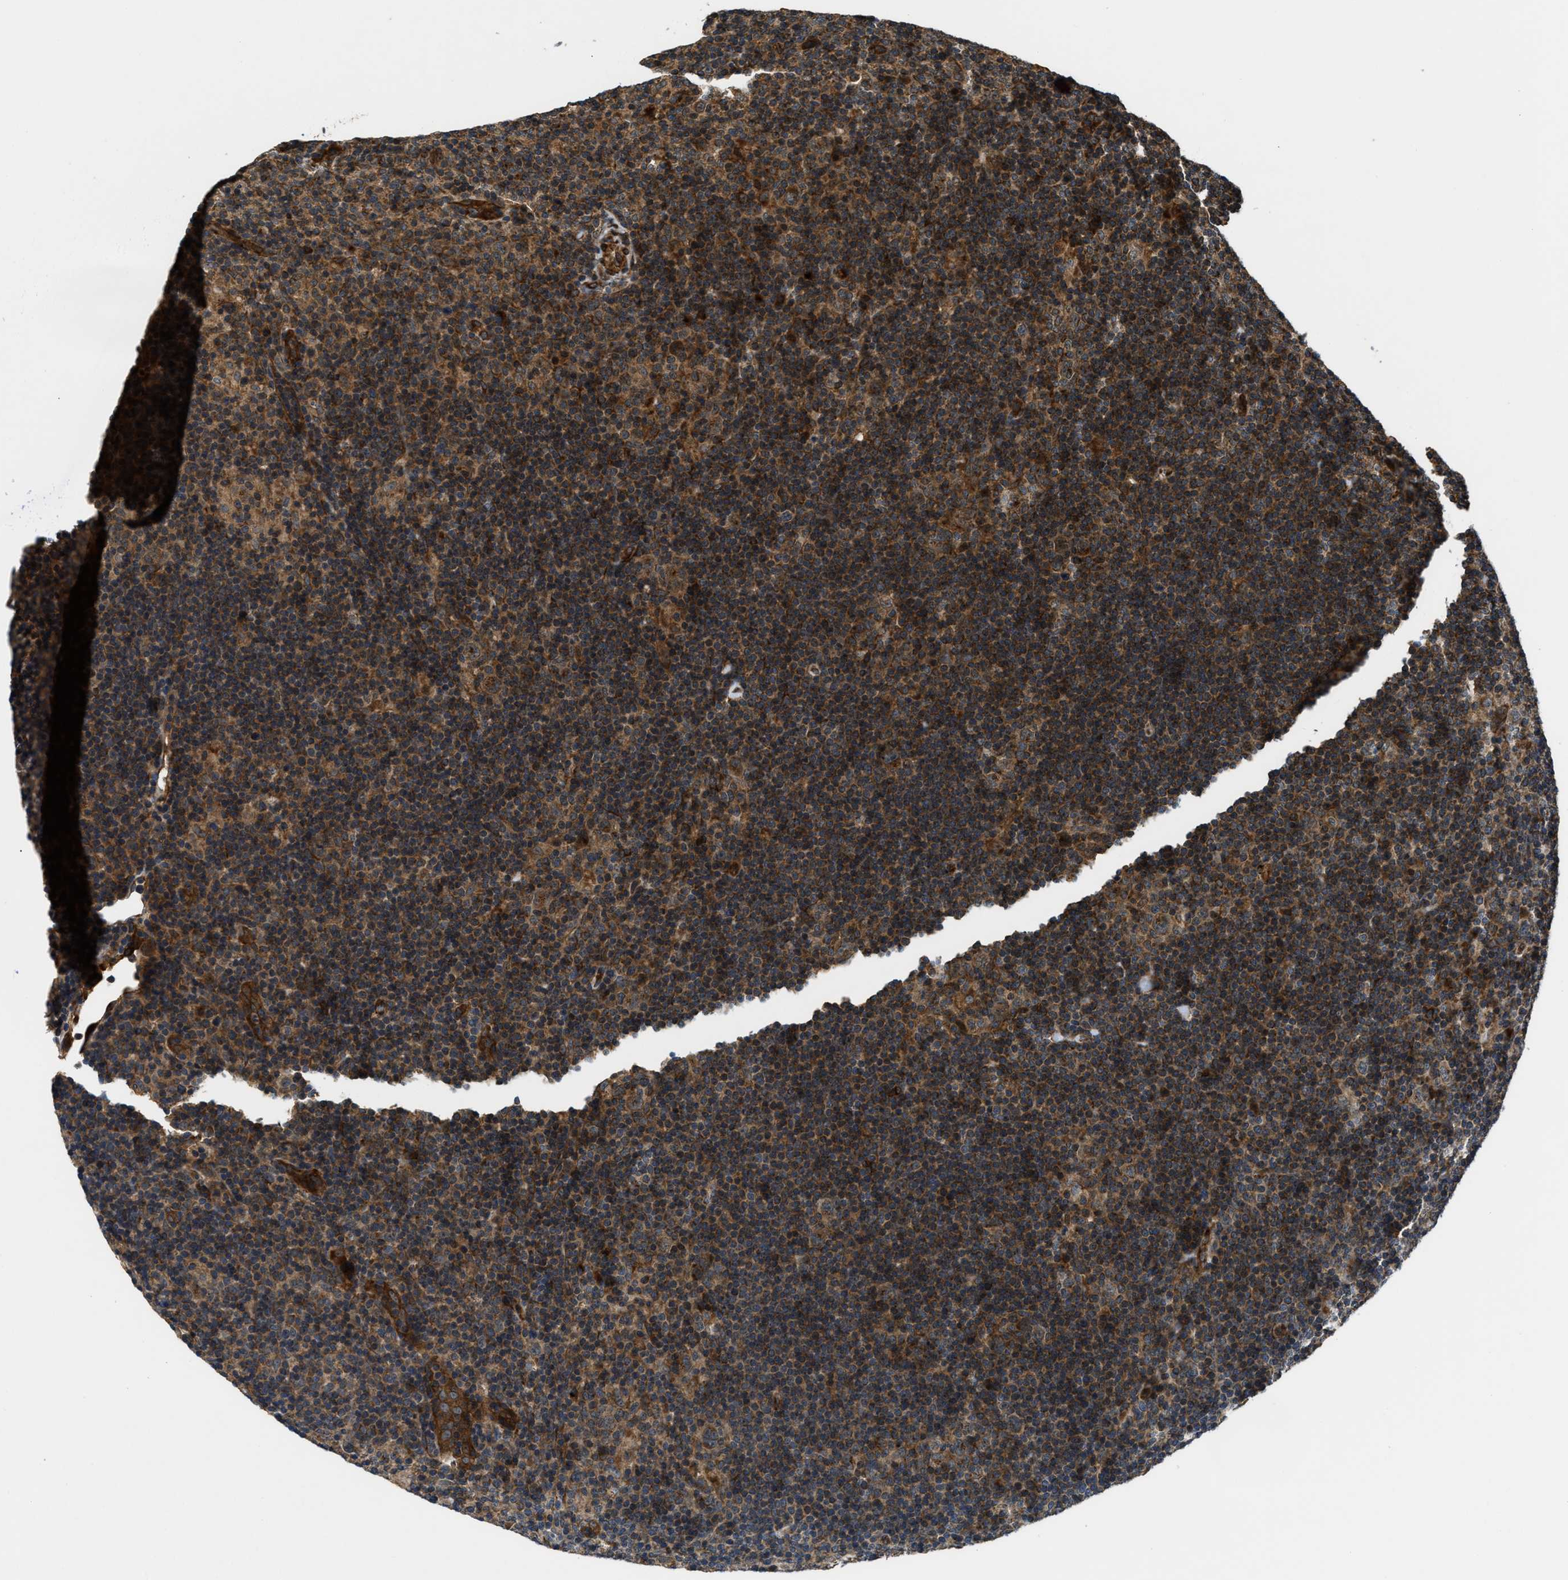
{"staining": {"intensity": "moderate", "quantity": ">75%", "location": "cytoplasmic/membranous"}, "tissue": "lymphoma", "cell_type": "Tumor cells", "image_type": "cancer", "snomed": [{"axis": "morphology", "description": "Hodgkin's disease, NOS"}, {"axis": "topography", "description": "Lymph node"}], "caption": "This photomicrograph shows Hodgkin's disease stained with immunohistochemistry to label a protein in brown. The cytoplasmic/membranous of tumor cells show moderate positivity for the protein. Nuclei are counter-stained blue.", "gene": "PNPLA8", "patient": {"sex": "female", "age": 57}}